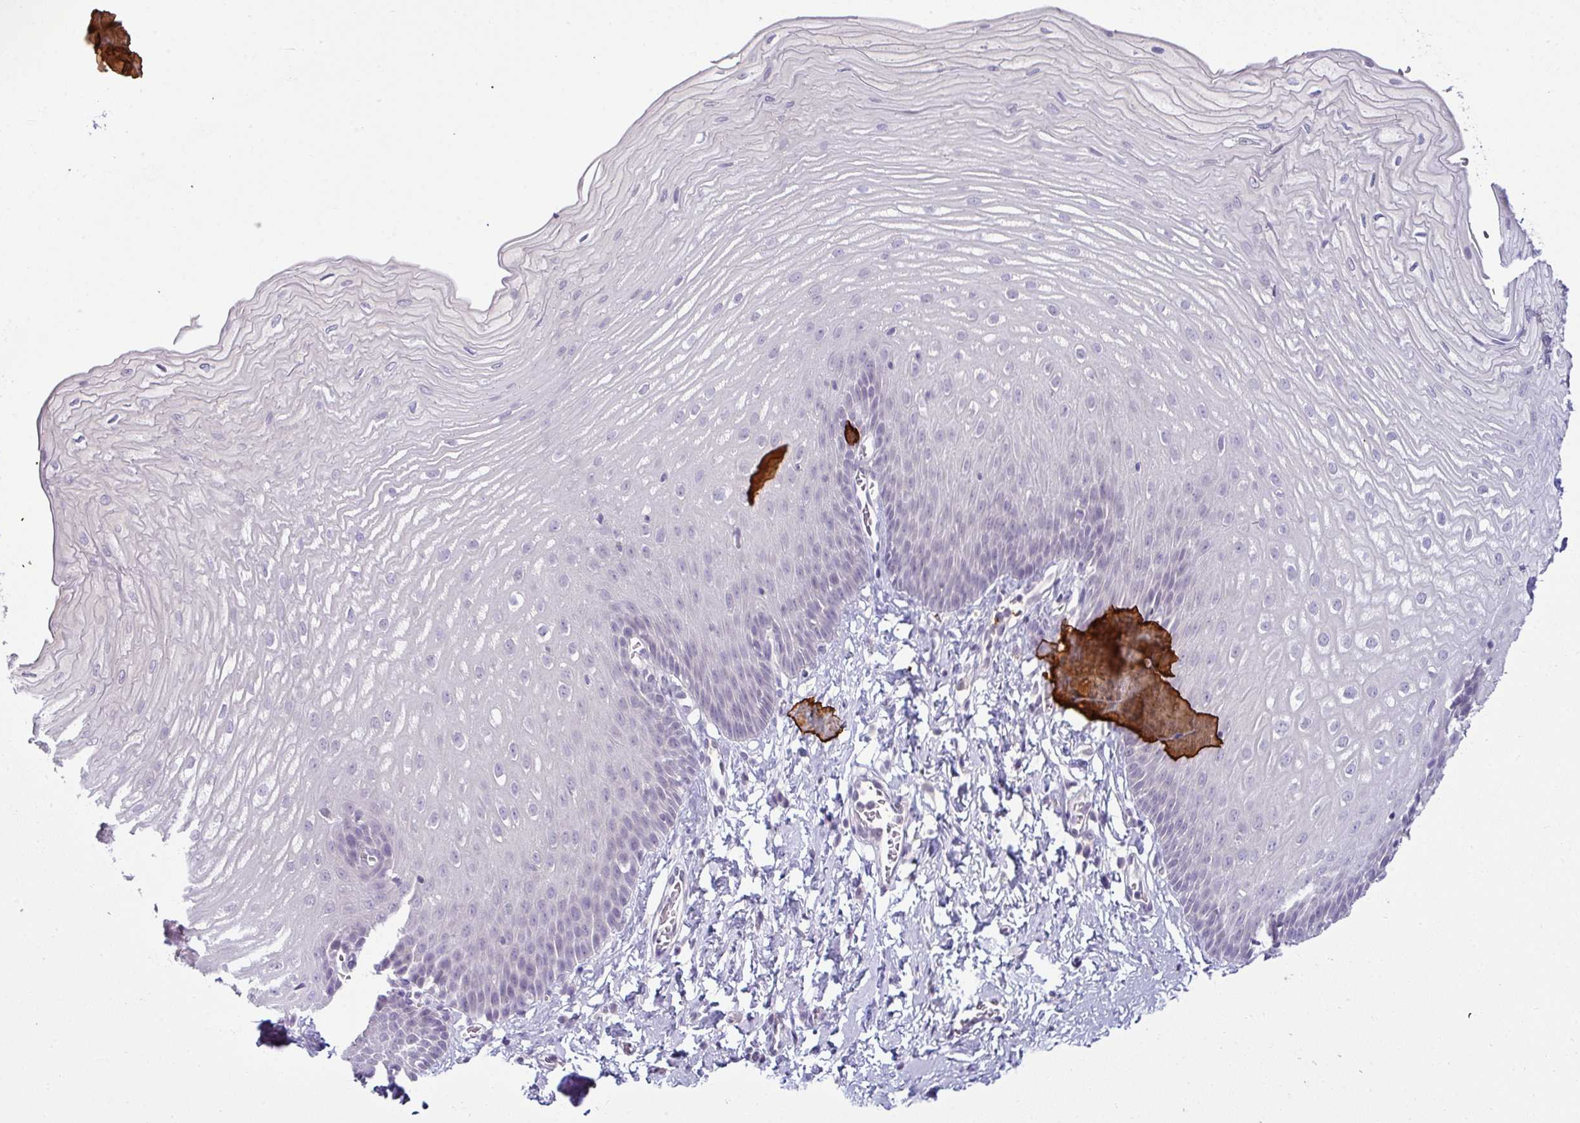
{"staining": {"intensity": "negative", "quantity": "none", "location": "none"}, "tissue": "esophagus", "cell_type": "Squamous epithelial cells", "image_type": "normal", "snomed": [{"axis": "morphology", "description": "Normal tissue, NOS"}, {"axis": "topography", "description": "Esophagus"}], "caption": "Squamous epithelial cells show no significant positivity in unremarkable esophagus. (Brightfield microscopy of DAB (3,3'-diaminobenzidine) IHC at high magnification).", "gene": "HBEGF", "patient": {"sex": "male", "age": 70}}